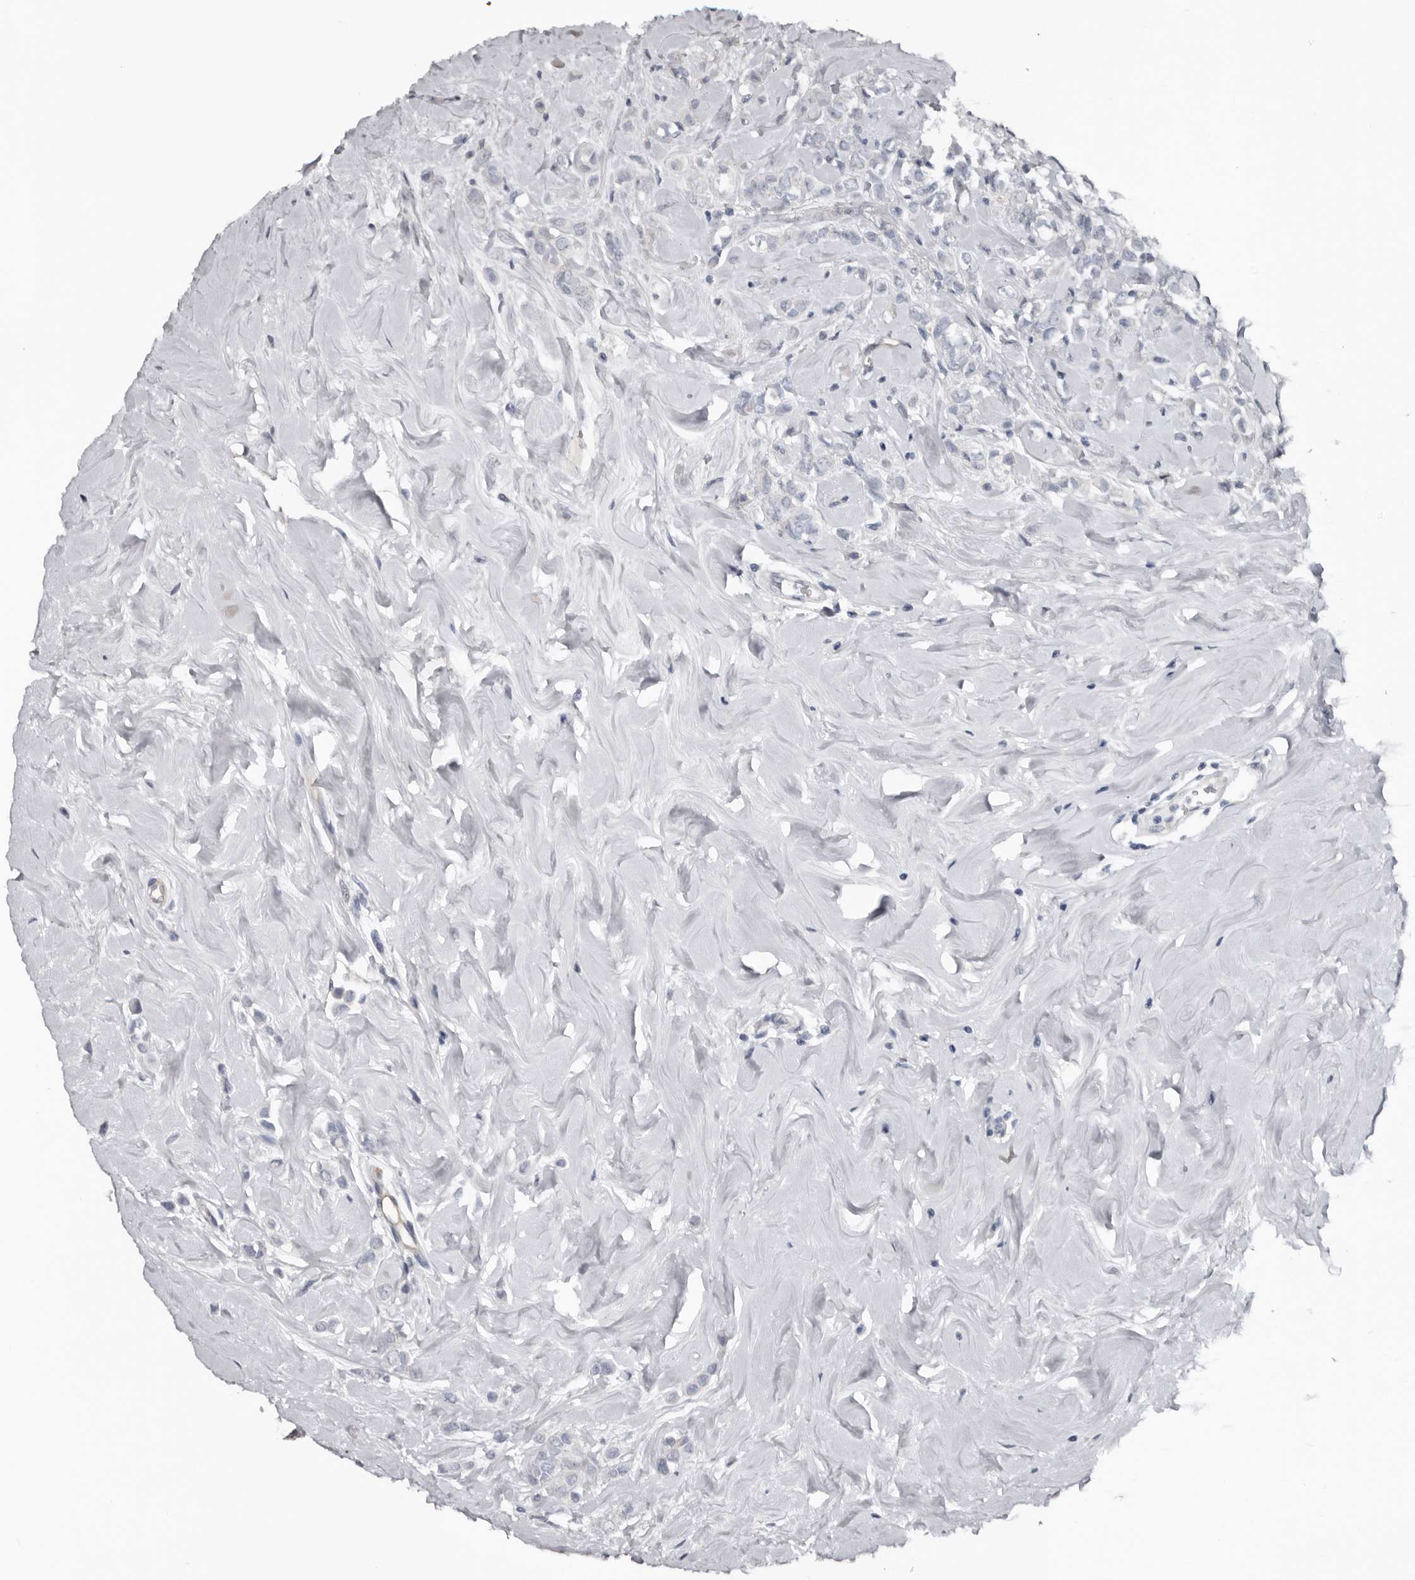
{"staining": {"intensity": "negative", "quantity": "none", "location": "none"}, "tissue": "breast cancer", "cell_type": "Tumor cells", "image_type": "cancer", "snomed": [{"axis": "morphology", "description": "Lobular carcinoma"}, {"axis": "topography", "description": "Breast"}], "caption": "DAB immunohistochemical staining of human breast lobular carcinoma exhibits no significant staining in tumor cells.", "gene": "FABP7", "patient": {"sex": "female", "age": 47}}